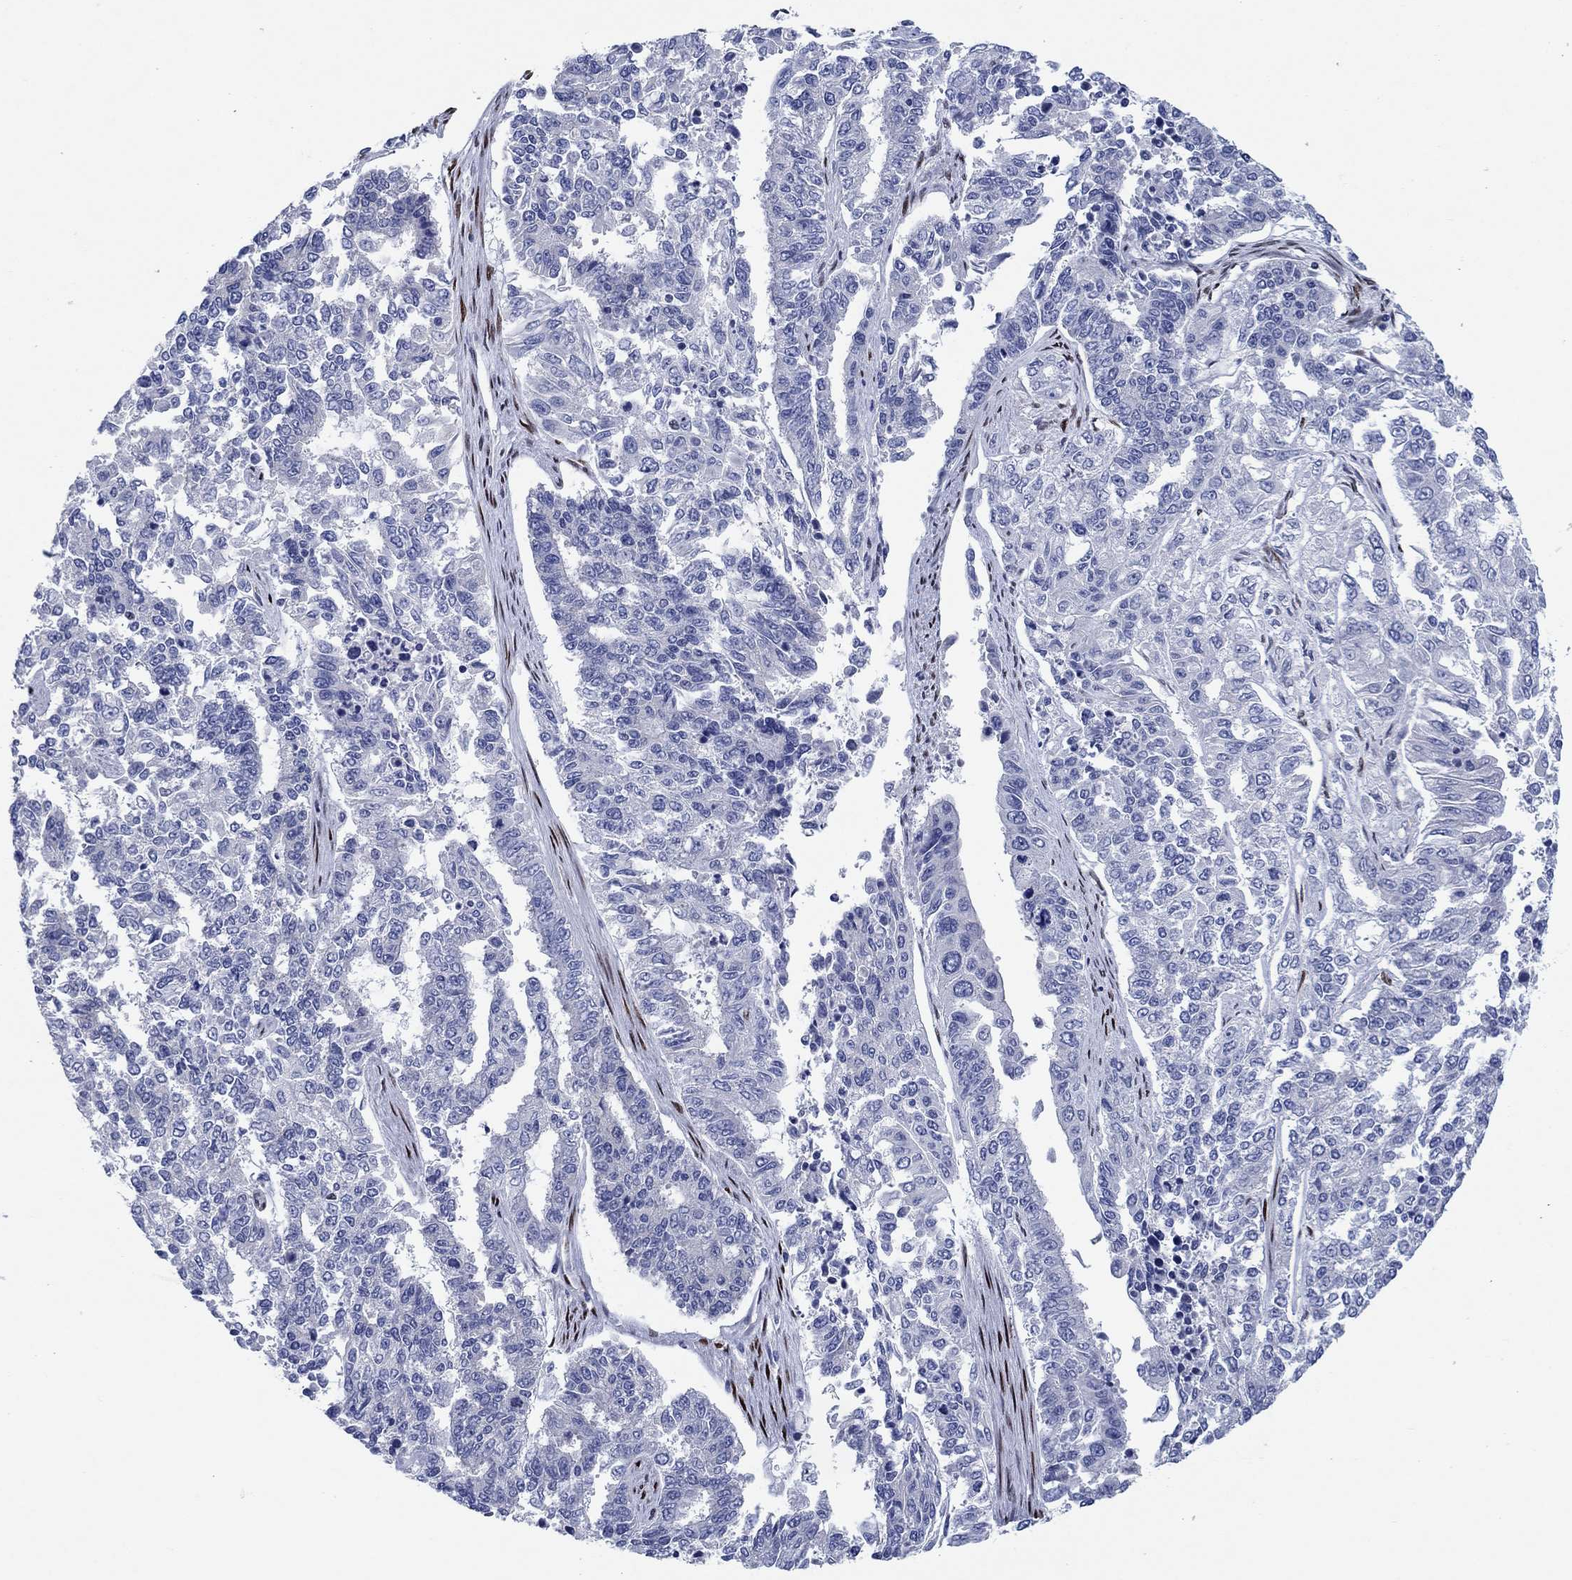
{"staining": {"intensity": "negative", "quantity": "none", "location": "none"}, "tissue": "endometrial cancer", "cell_type": "Tumor cells", "image_type": "cancer", "snomed": [{"axis": "morphology", "description": "Adenocarcinoma, NOS"}, {"axis": "topography", "description": "Uterus"}], "caption": "Immunohistochemical staining of endometrial cancer reveals no significant positivity in tumor cells.", "gene": "ZEB1", "patient": {"sex": "female", "age": 59}}